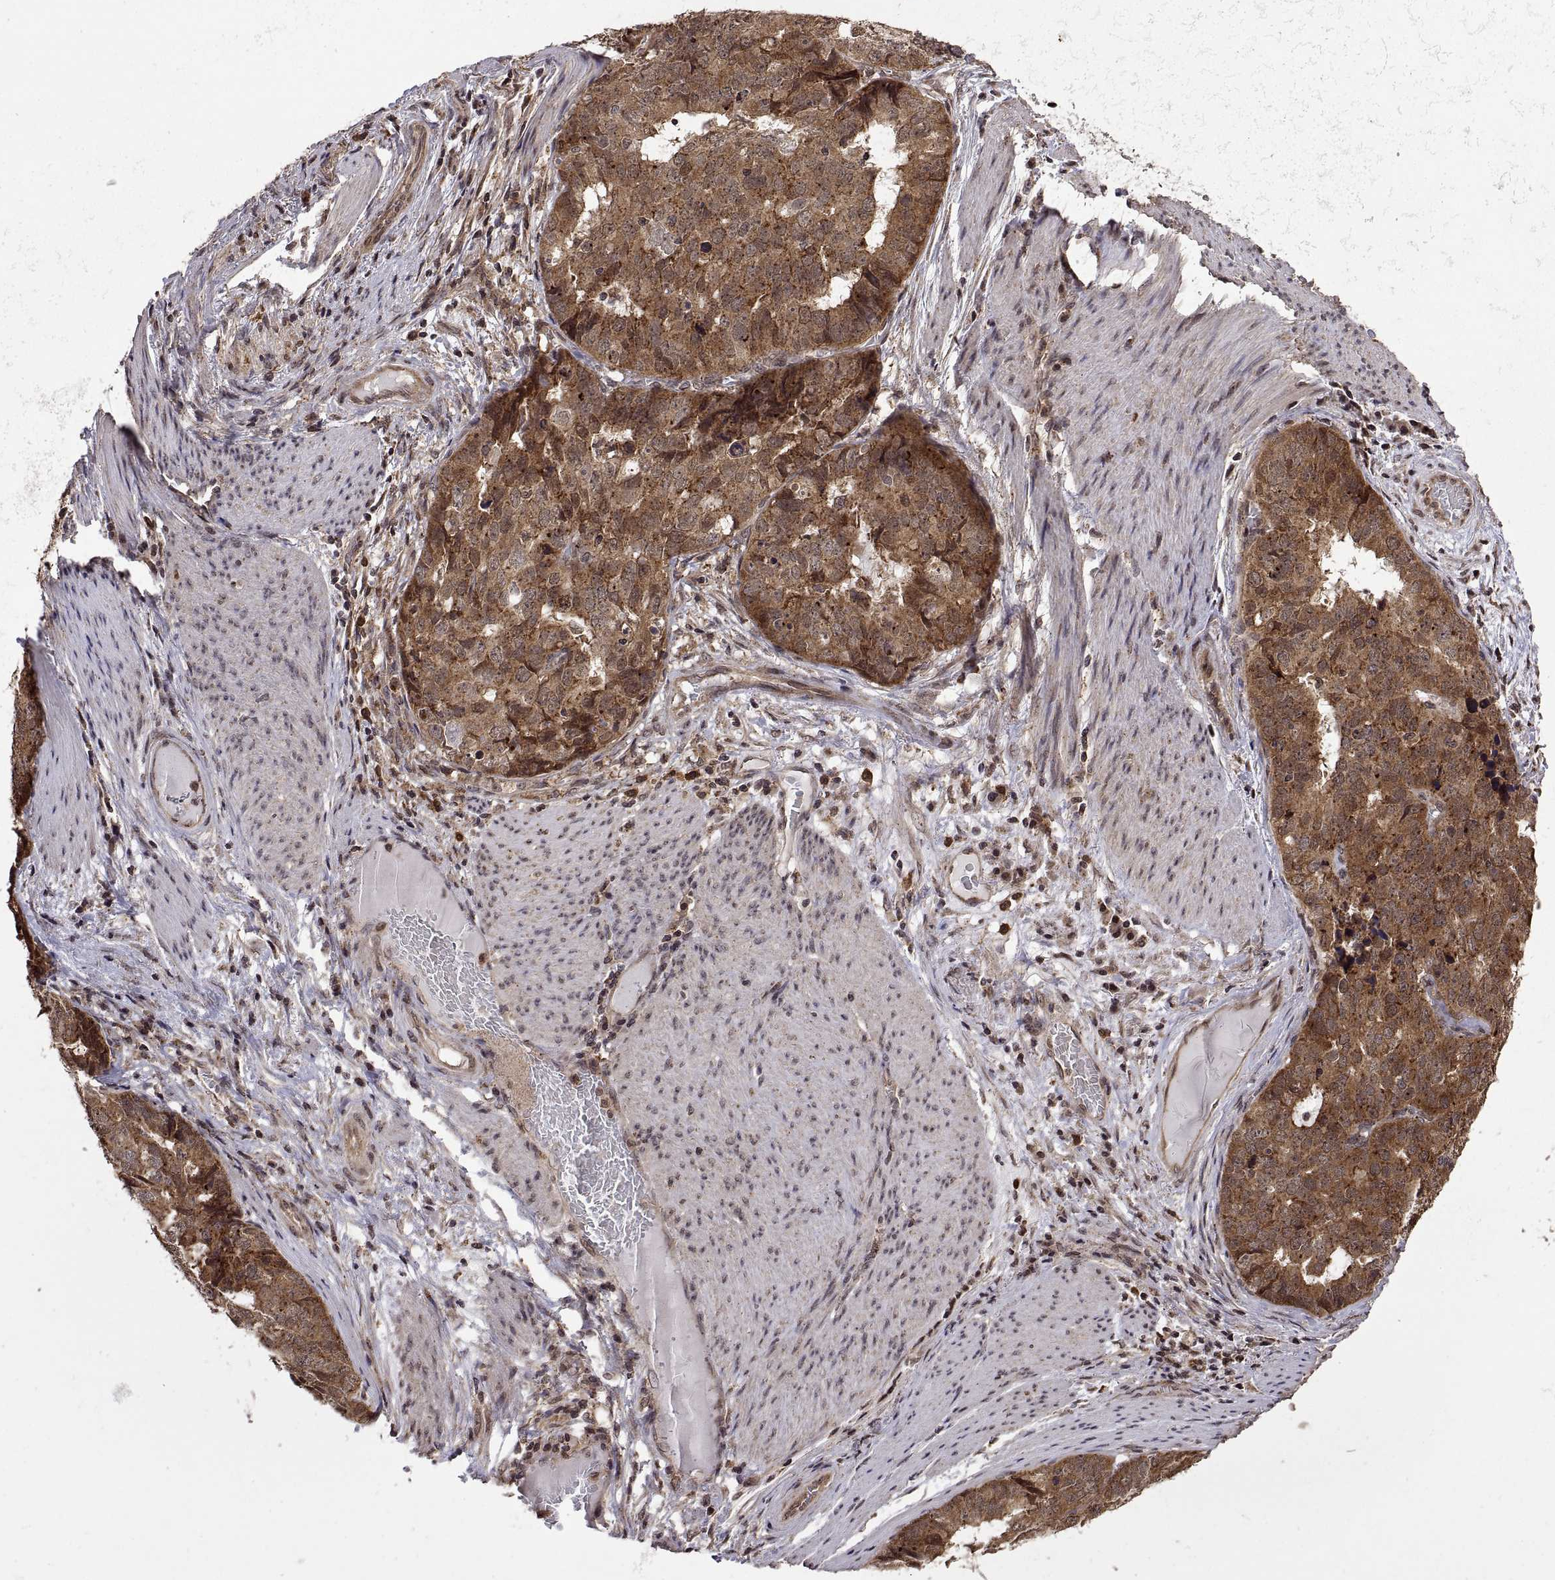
{"staining": {"intensity": "moderate", "quantity": ">75%", "location": "cytoplasmic/membranous"}, "tissue": "stomach cancer", "cell_type": "Tumor cells", "image_type": "cancer", "snomed": [{"axis": "morphology", "description": "Adenocarcinoma, NOS"}, {"axis": "topography", "description": "Stomach"}], "caption": "An image showing moderate cytoplasmic/membranous staining in approximately >75% of tumor cells in stomach cancer (adenocarcinoma), as visualized by brown immunohistochemical staining.", "gene": "ZNRF2", "patient": {"sex": "male", "age": 69}}